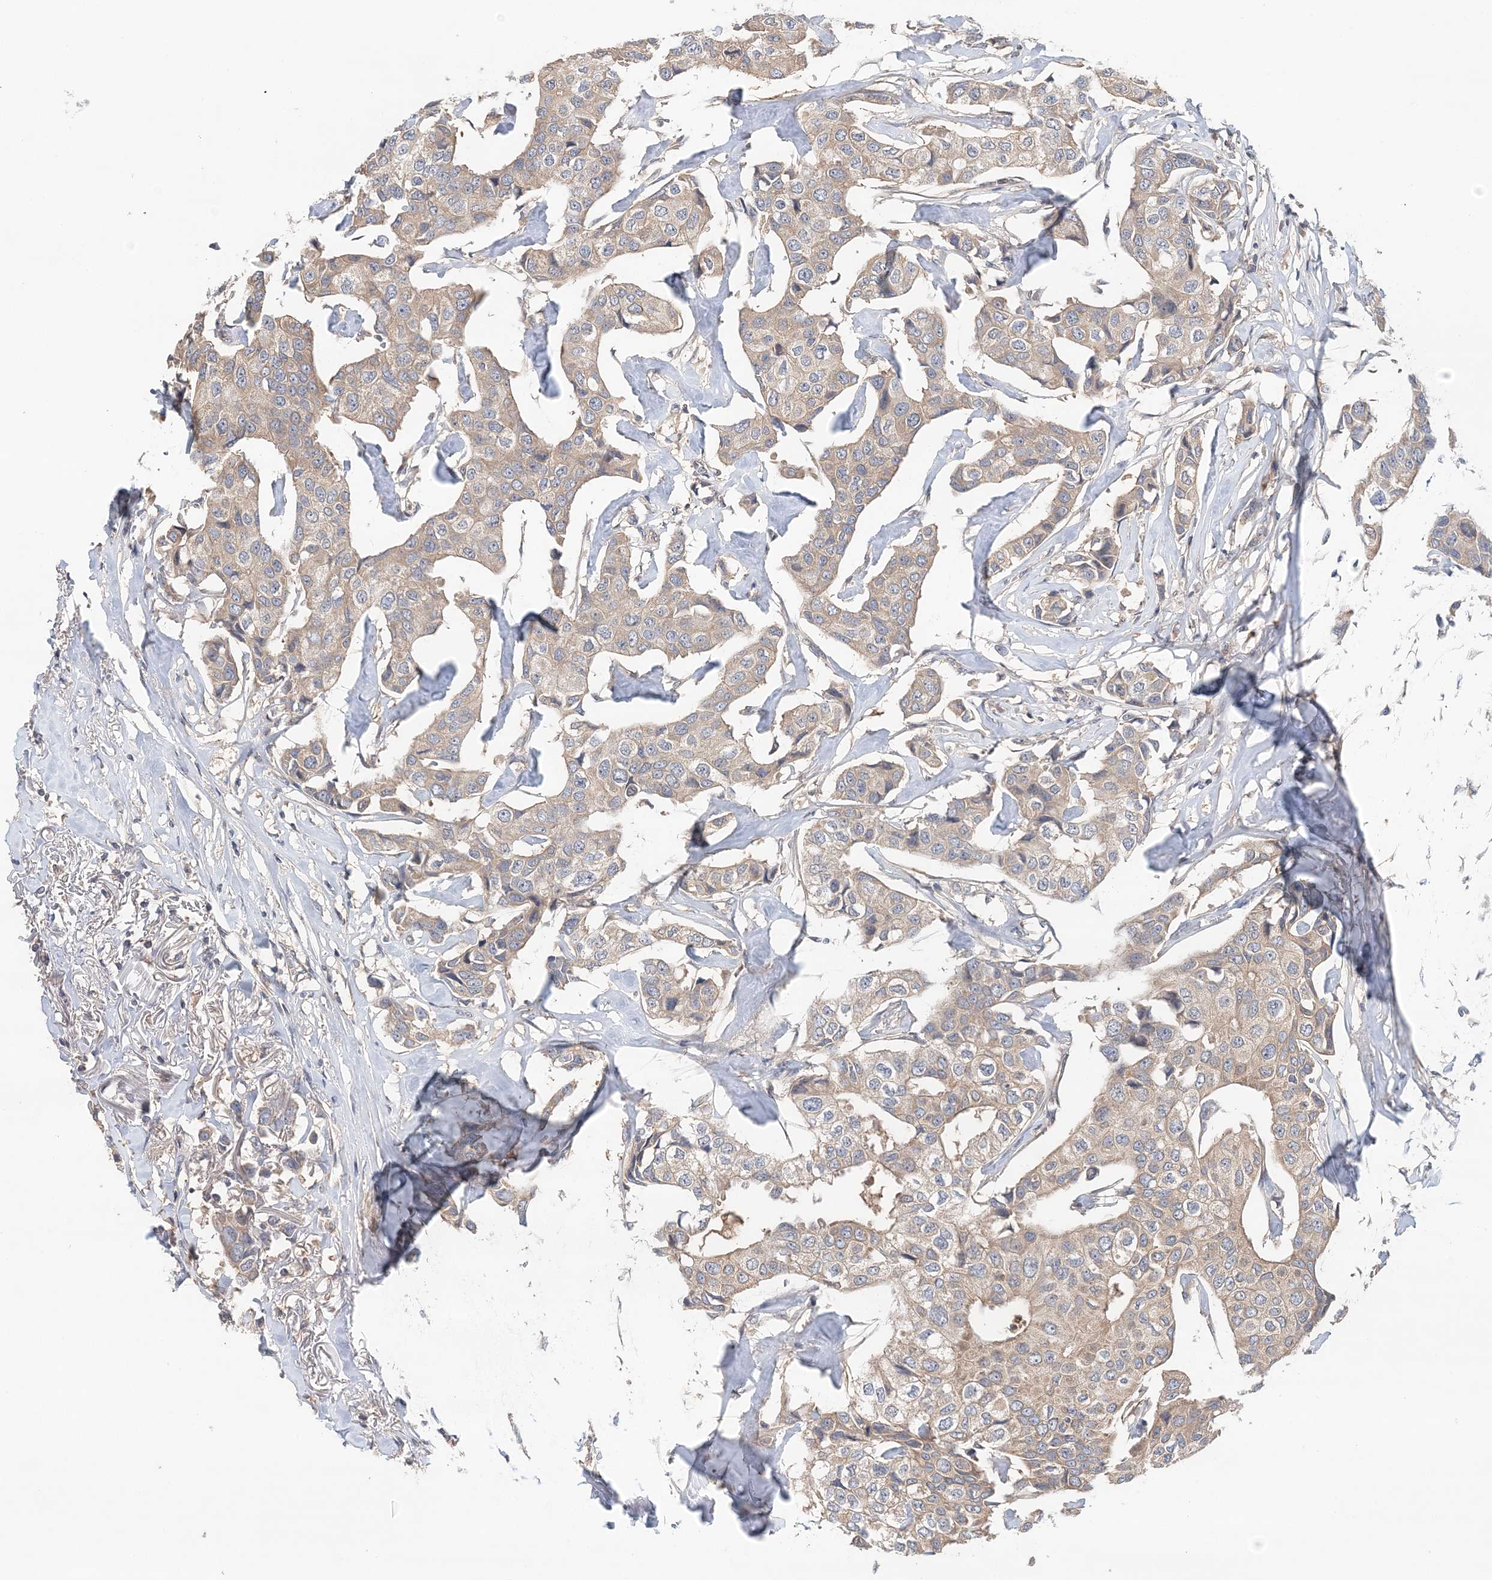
{"staining": {"intensity": "weak", "quantity": "25%-75%", "location": "cytoplasmic/membranous"}, "tissue": "breast cancer", "cell_type": "Tumor cells", "image_type": "cancer", "snomed": [{"axis": "morphology", "description": "Duct carcinoma"}, {"axis": "topography", "description": "Breast"}], "caption": "A micrograph of human breast cancer stained for a protein exhibits weak cytoplasmic/membranous brown staining in tumor cells.", "gene": "SYCP3", "patient": {"sex": "female", "age": 80}}